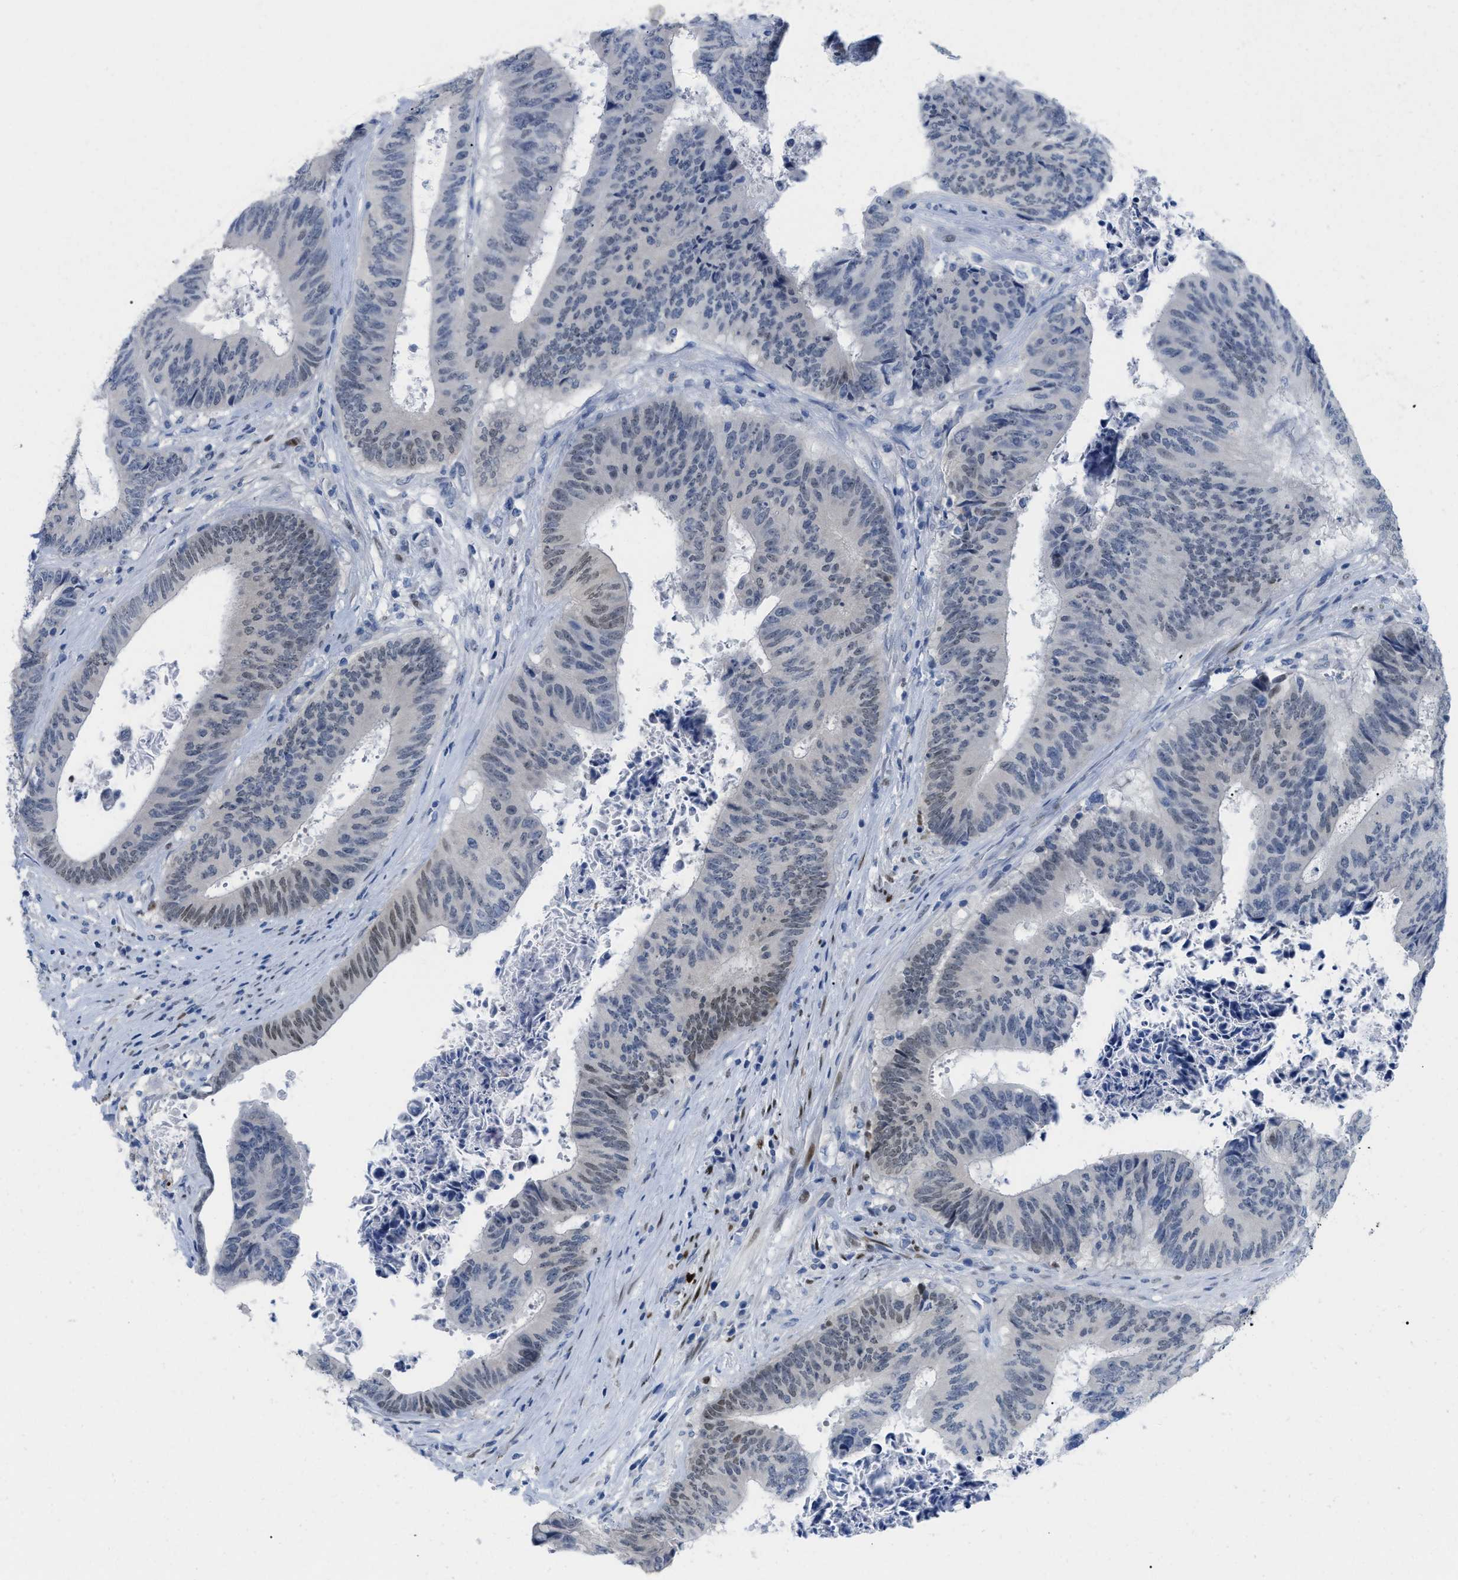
{"staining": {"intensity": "weak", "quantity": "<25%", "location": "nuclear"}, "tissue": "colorectal cancer", "cell_type": "Tumor cells", "image_type": "cancer", "snomed": [{"axis": "morphology", "description": "Adenocarcinoma, NOS"}, {"axis": "topography", "description": "Rectum"}], "caption": "Colorectal adenocarcinoma stained for a protein using immunohistochemistry exhibits no staining tumor cells.", "gene": "NFIX", "patient": {"sex": "male", "age": 72}}